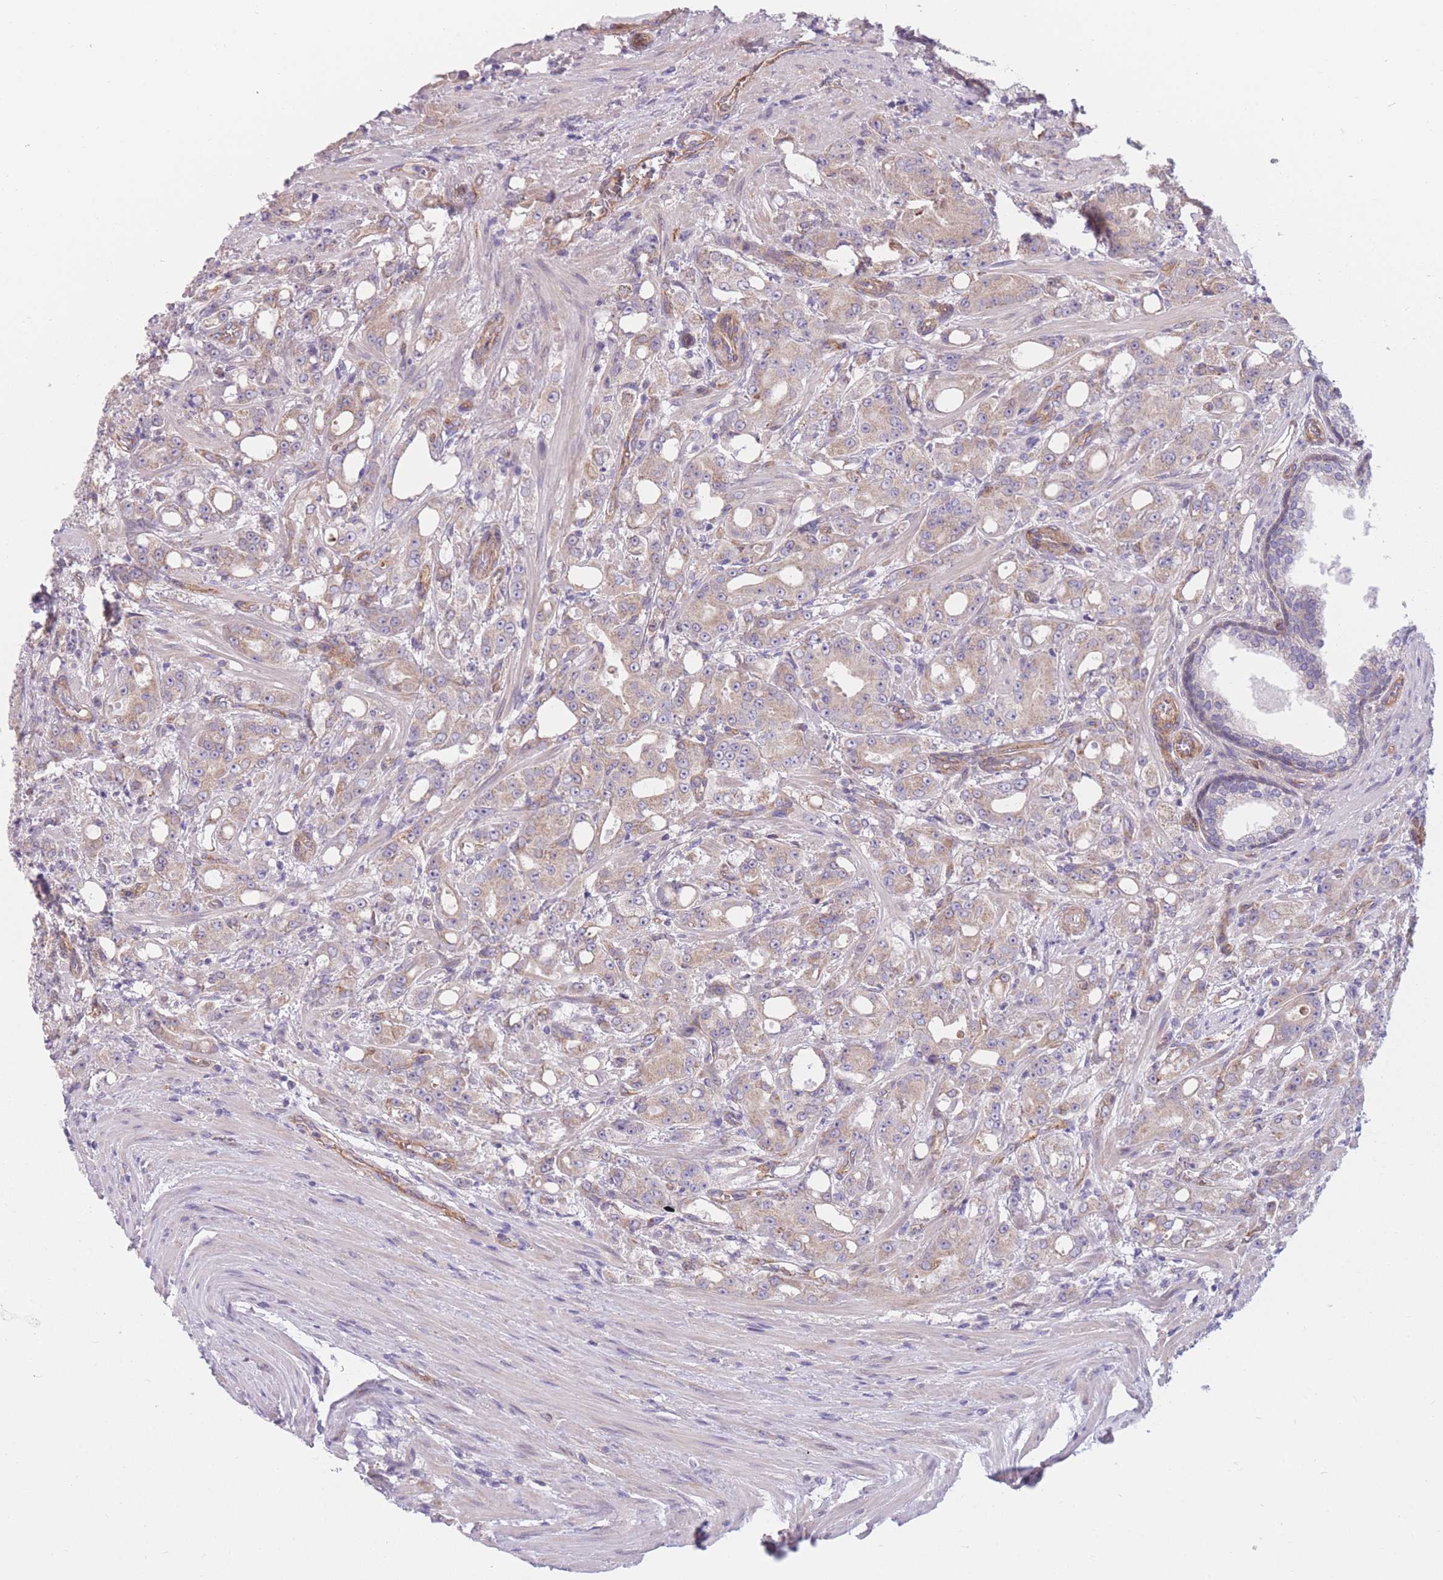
{"staining": {"intensity": "weak", "quantity": ">75%", "location": "cytoplasmic/membranous"}, "tissue": "prostate cancer", "cell_type": "Tumor cells", "image_type": "cancer", "snomed": [{"axis": "morphology", "description": "Adenocarcinoma, High grade"}, {"axis": "topography", "description": "Prostate"}], "caption": "Brown immunohistochemical staining in human prostate cancer shows weak cytoplasmic/membranous staining in about >75% of tumor cells.", "gene": "SERPINB3", "patient": {"sex": "male", "age": 69}}